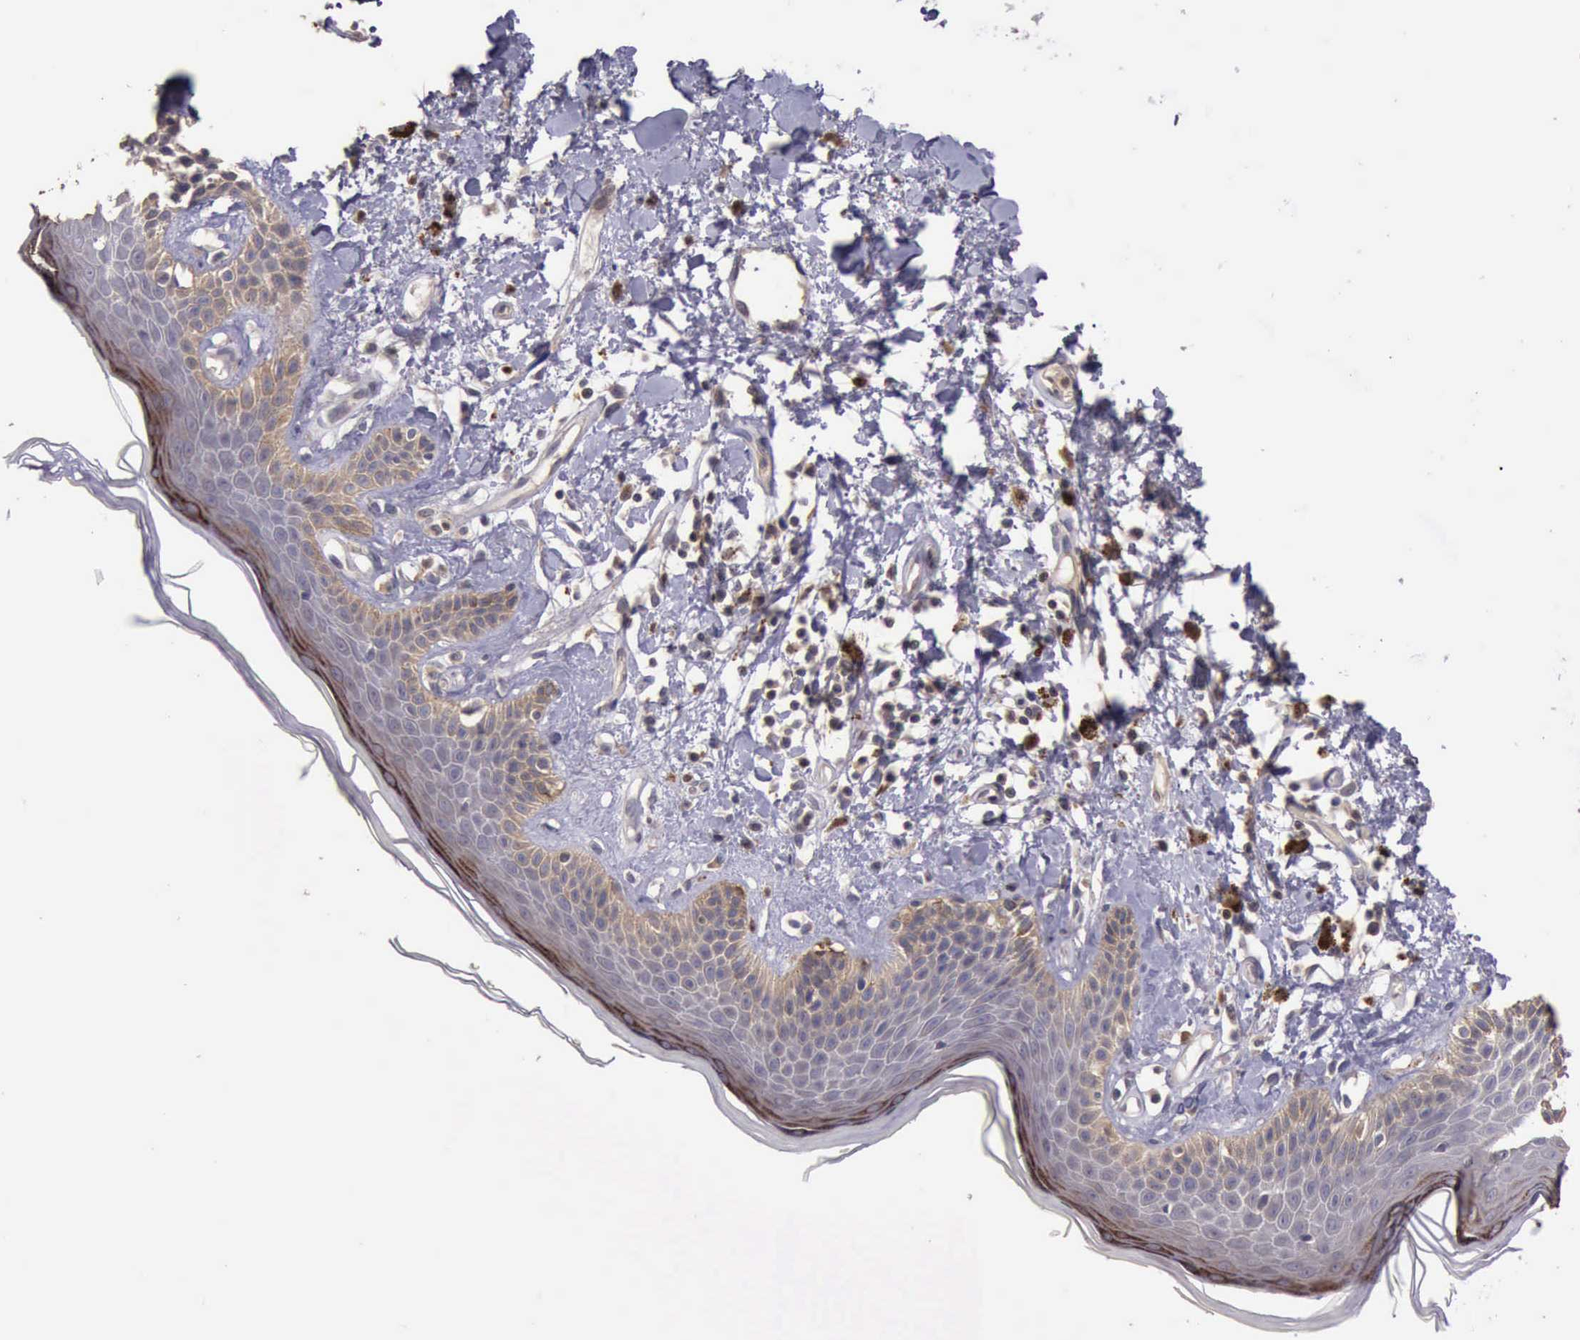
{"staining": {"intensity": "negative", "quantity": "none", "location": "none"}, "tissue": "skin", "cell_type": "Epidermal cells", "image_type": "normal", "snomed": [{"axis": "morphology", "description": "Normal tissue, NOS"}, {"axis": "topography", "description": "Anal"}], "caption": "IHC image of benign skin: skin stained with DAB (3,3'-diaminobenzidine) exhibits no significant protein staining in epidermal cells. (Immunohistochemistry (ihc), brightfield microscopy, high magnification).", "gene": "RAB39B", "patient": {"sex": "female", "age": 78}}